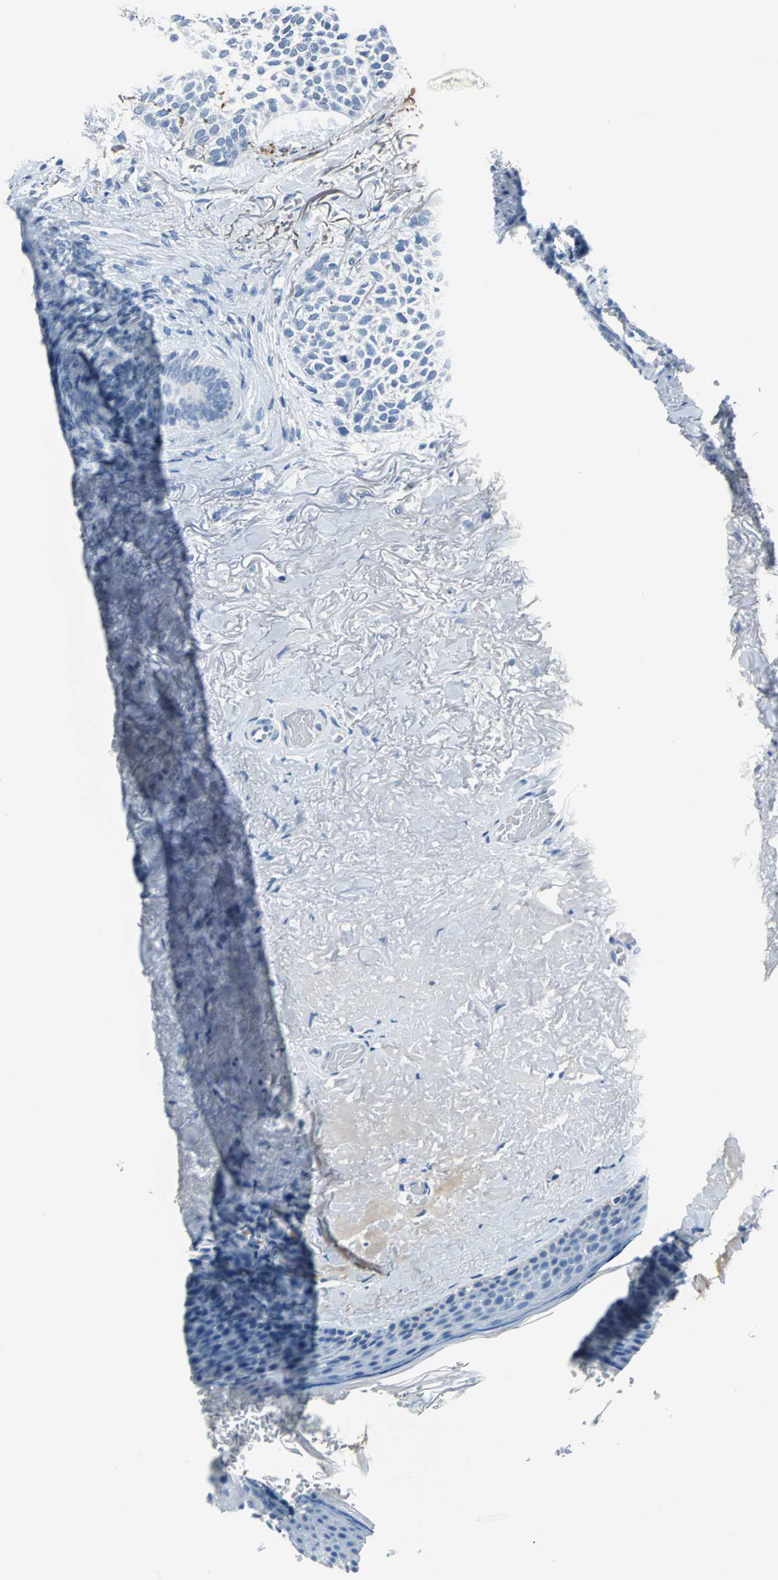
{"staining": {"intensity": "negative", "quantity": "none", "location": "none"}, "tissue": "skin cancer", "cell_type": "Tumor cells", "image_type": "cancer", "snomed": [{"axis": "morphology", "description": "Normal tissue, NOS"}, {"axis": "morphology", "description": "Basal cell carcinoma"}, {"axis": "topography", "description": "Skin"}], "caption": "Protein analysis of skin cancer (basal cell carcinoma) displays no significant expression in tumor cells.", "gene": "PKLR", "patient": {"sex": "female", "age": 70}}